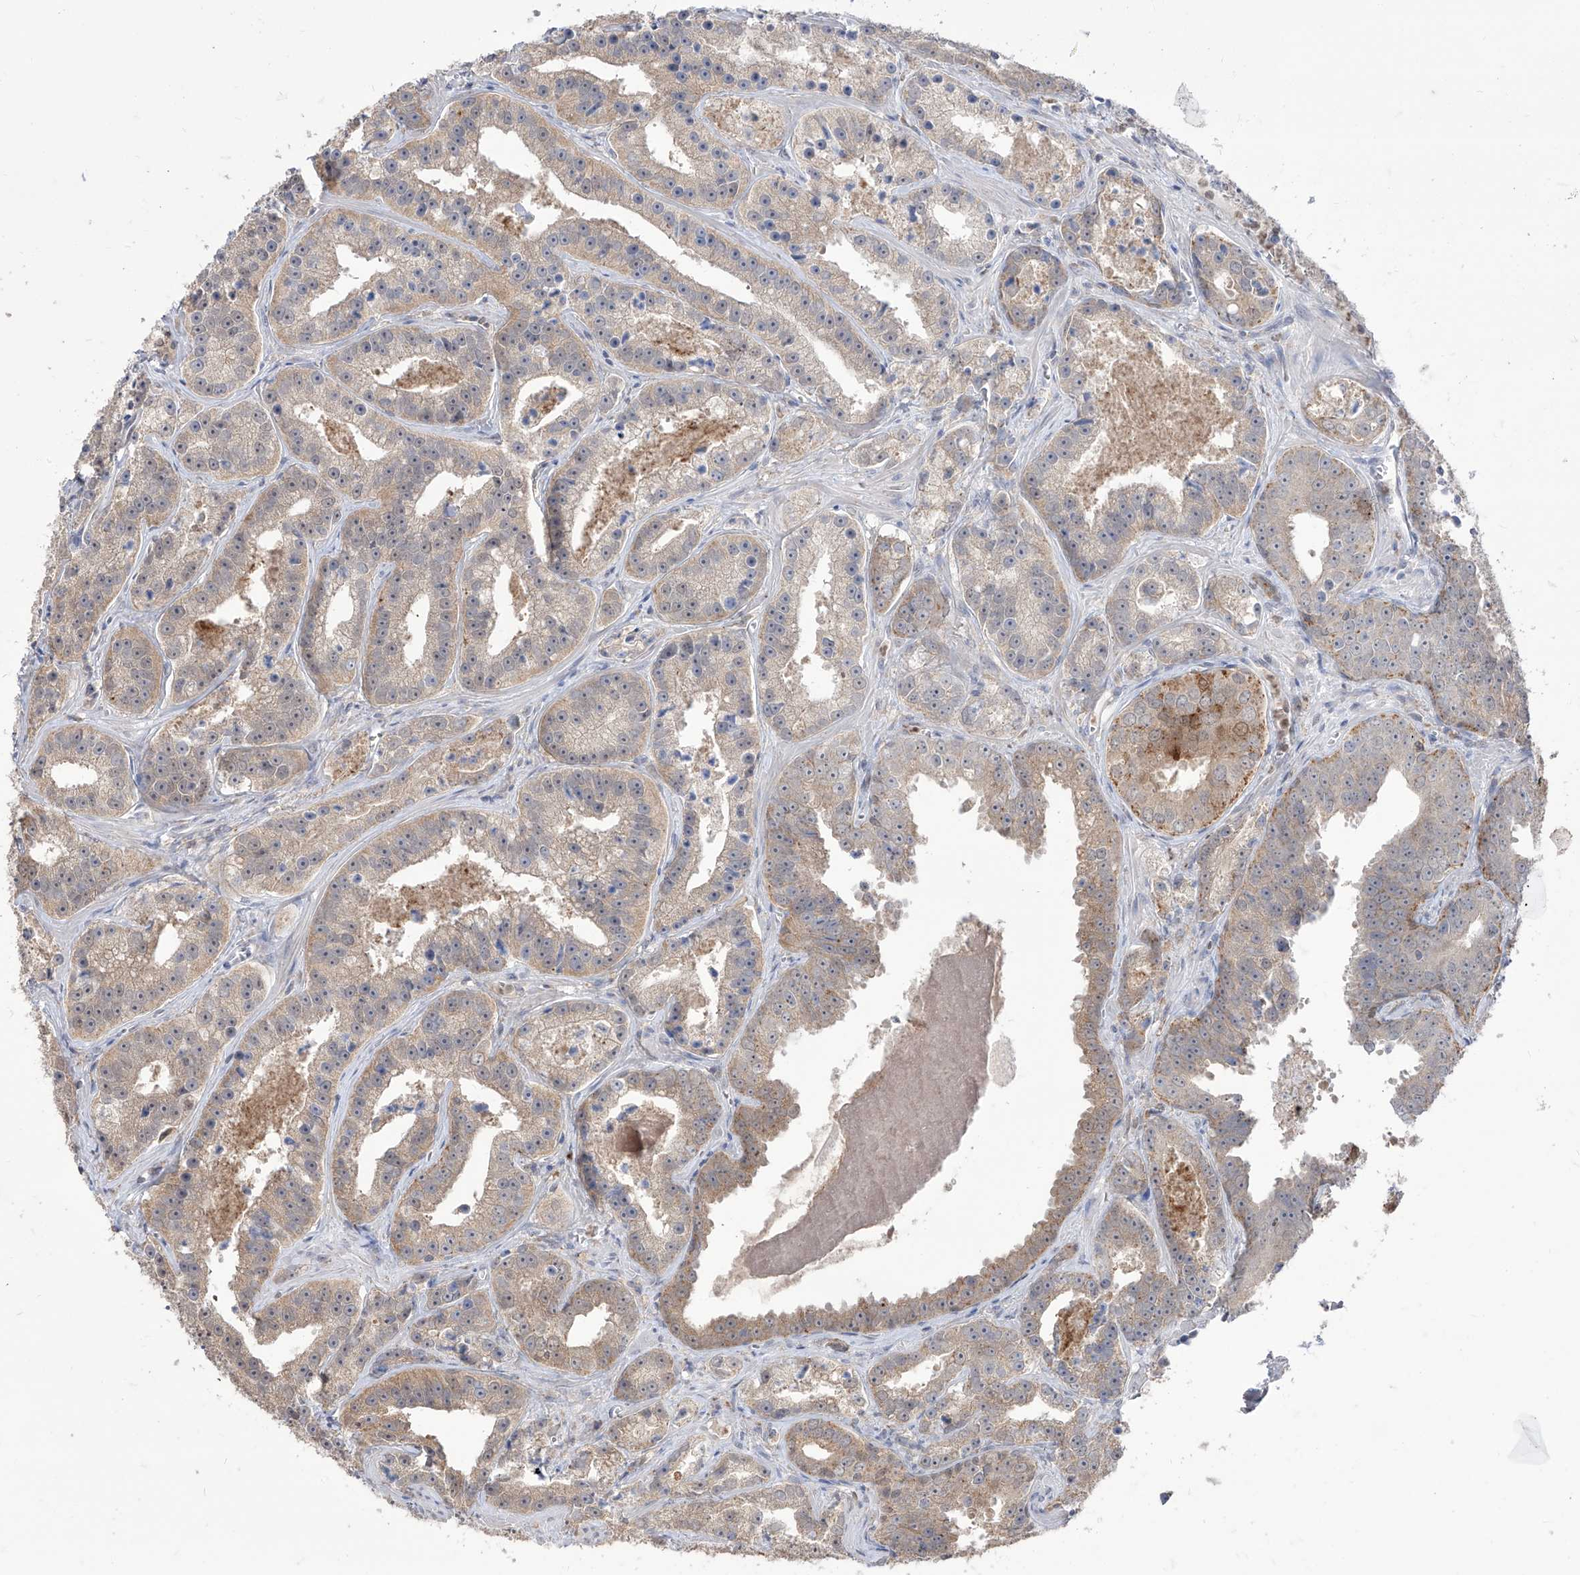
{"staining": {"intensity": "moderate", "quantity": "<25%", "location": "cytoplasmic/membranous"}, "tissue": "prostate cancer", "cell_type": "Tumor cells", "image_type": "cancer", "snomed": [{"axis": "morphology", "description": "Adenocarcinoma, High grade"}, {"axis": "topography", "description": "Prostate"}], "caption": "Prostate cancer stained with immunohistochemistry displays moderate cytoplasmic/membranous positivity in approximately <25% of tumor cells. The protein is stained brown, and the nuclei are stained in blue (DAB (3,3'-diaminobenzidine) IHC with brightfield microscopy, high magnification).", "gene": "BROX", "patient": {"sex": "male", "age": 62}}